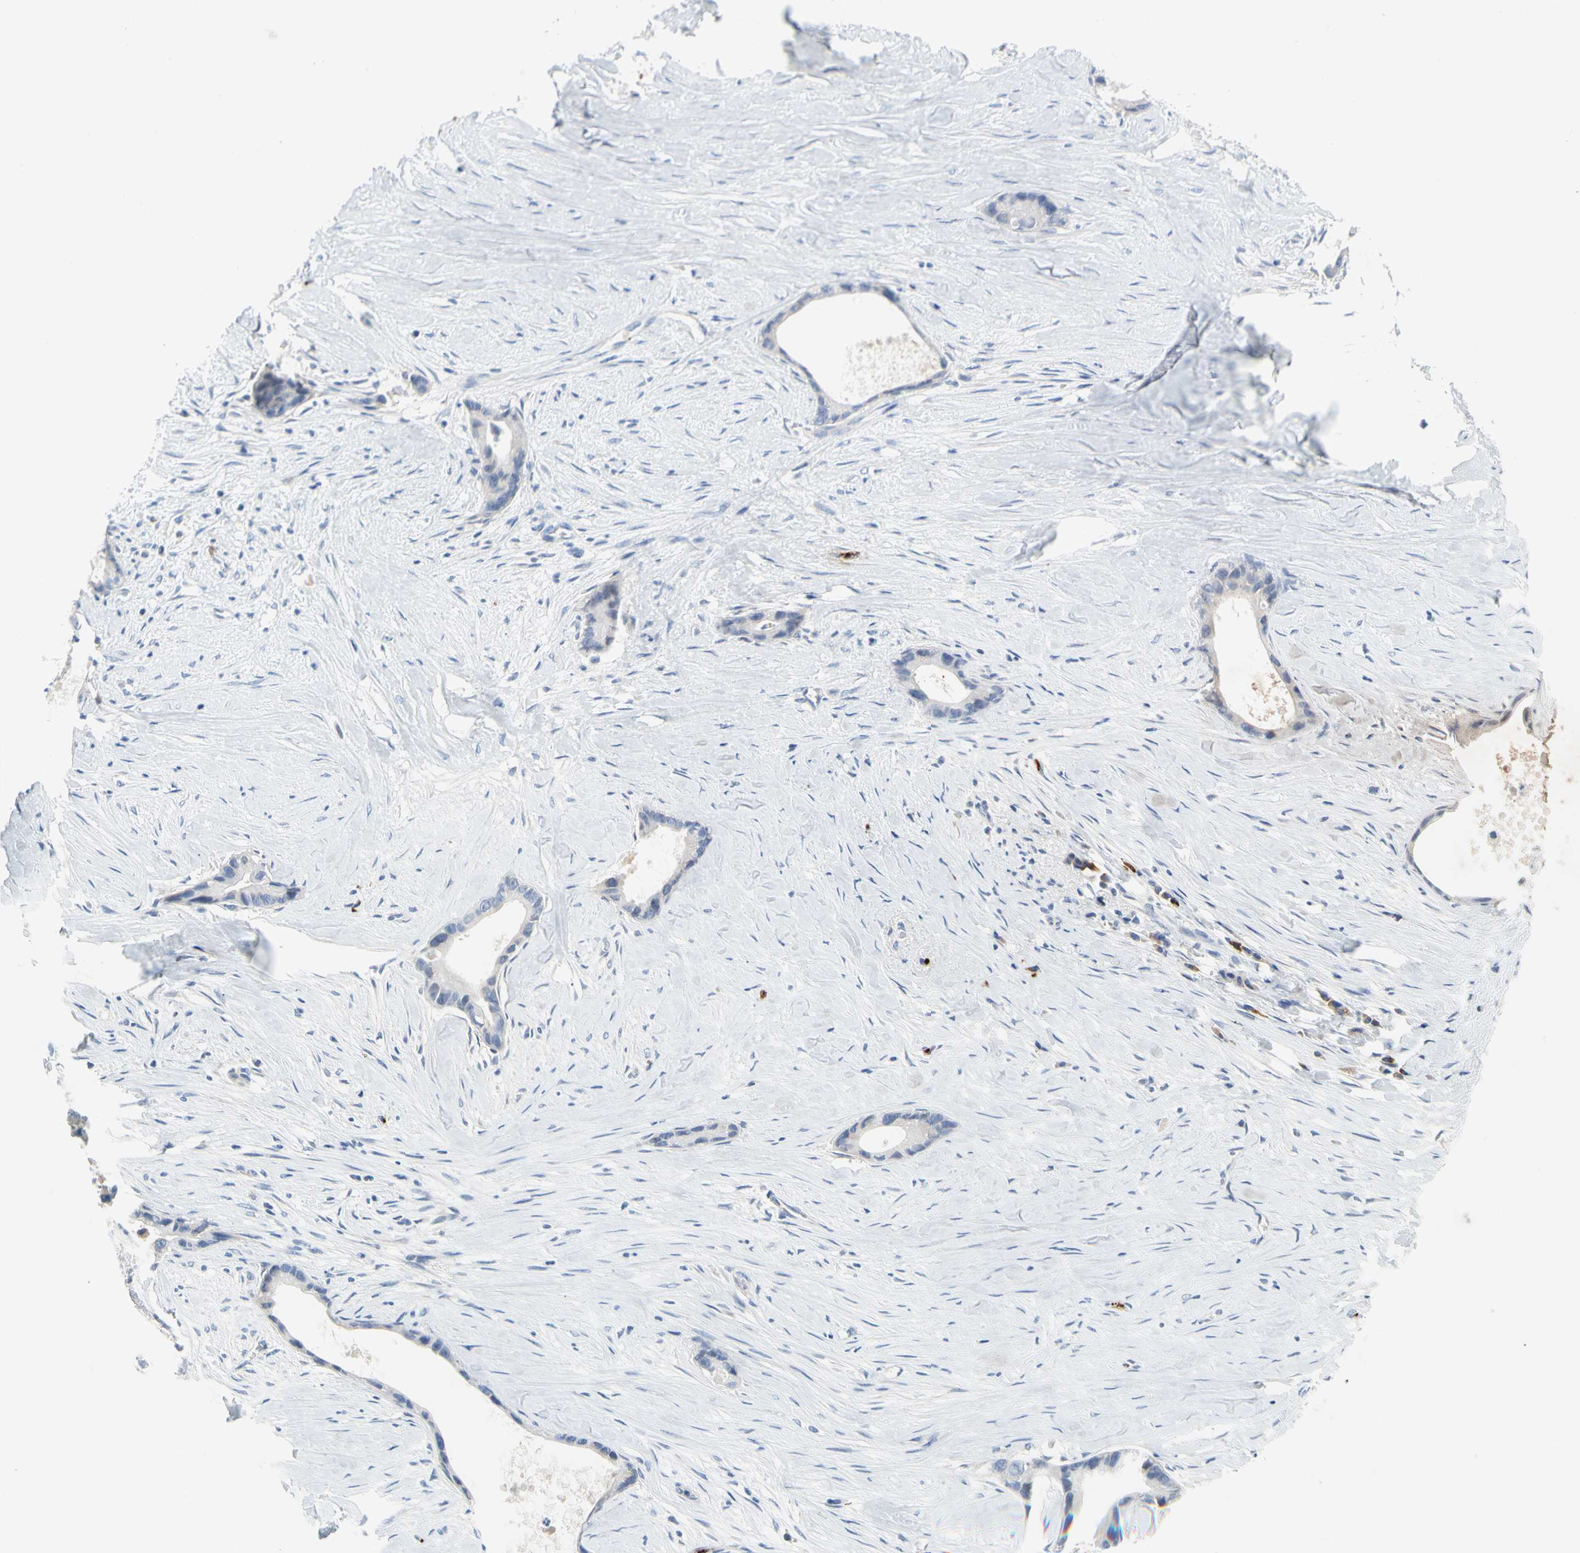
{"staining": {"intensity": "negative", "quantity": "none", "location": "none"}, "tissue": "liver cancer", "cell_type": "Tumor cells", "image_type": "cancer", "snomed": [{"axis": "morphology", "description": "Cholangiocarcinoma"}, {"axis": "topography", "description": "Liver"}], "caption": "Immunohistochemistry of liver cholangiocarcinoma reveals no positivity in tumor cells.", "gene": "PPBP", "patient": {"sex": "female", "age": 55}}